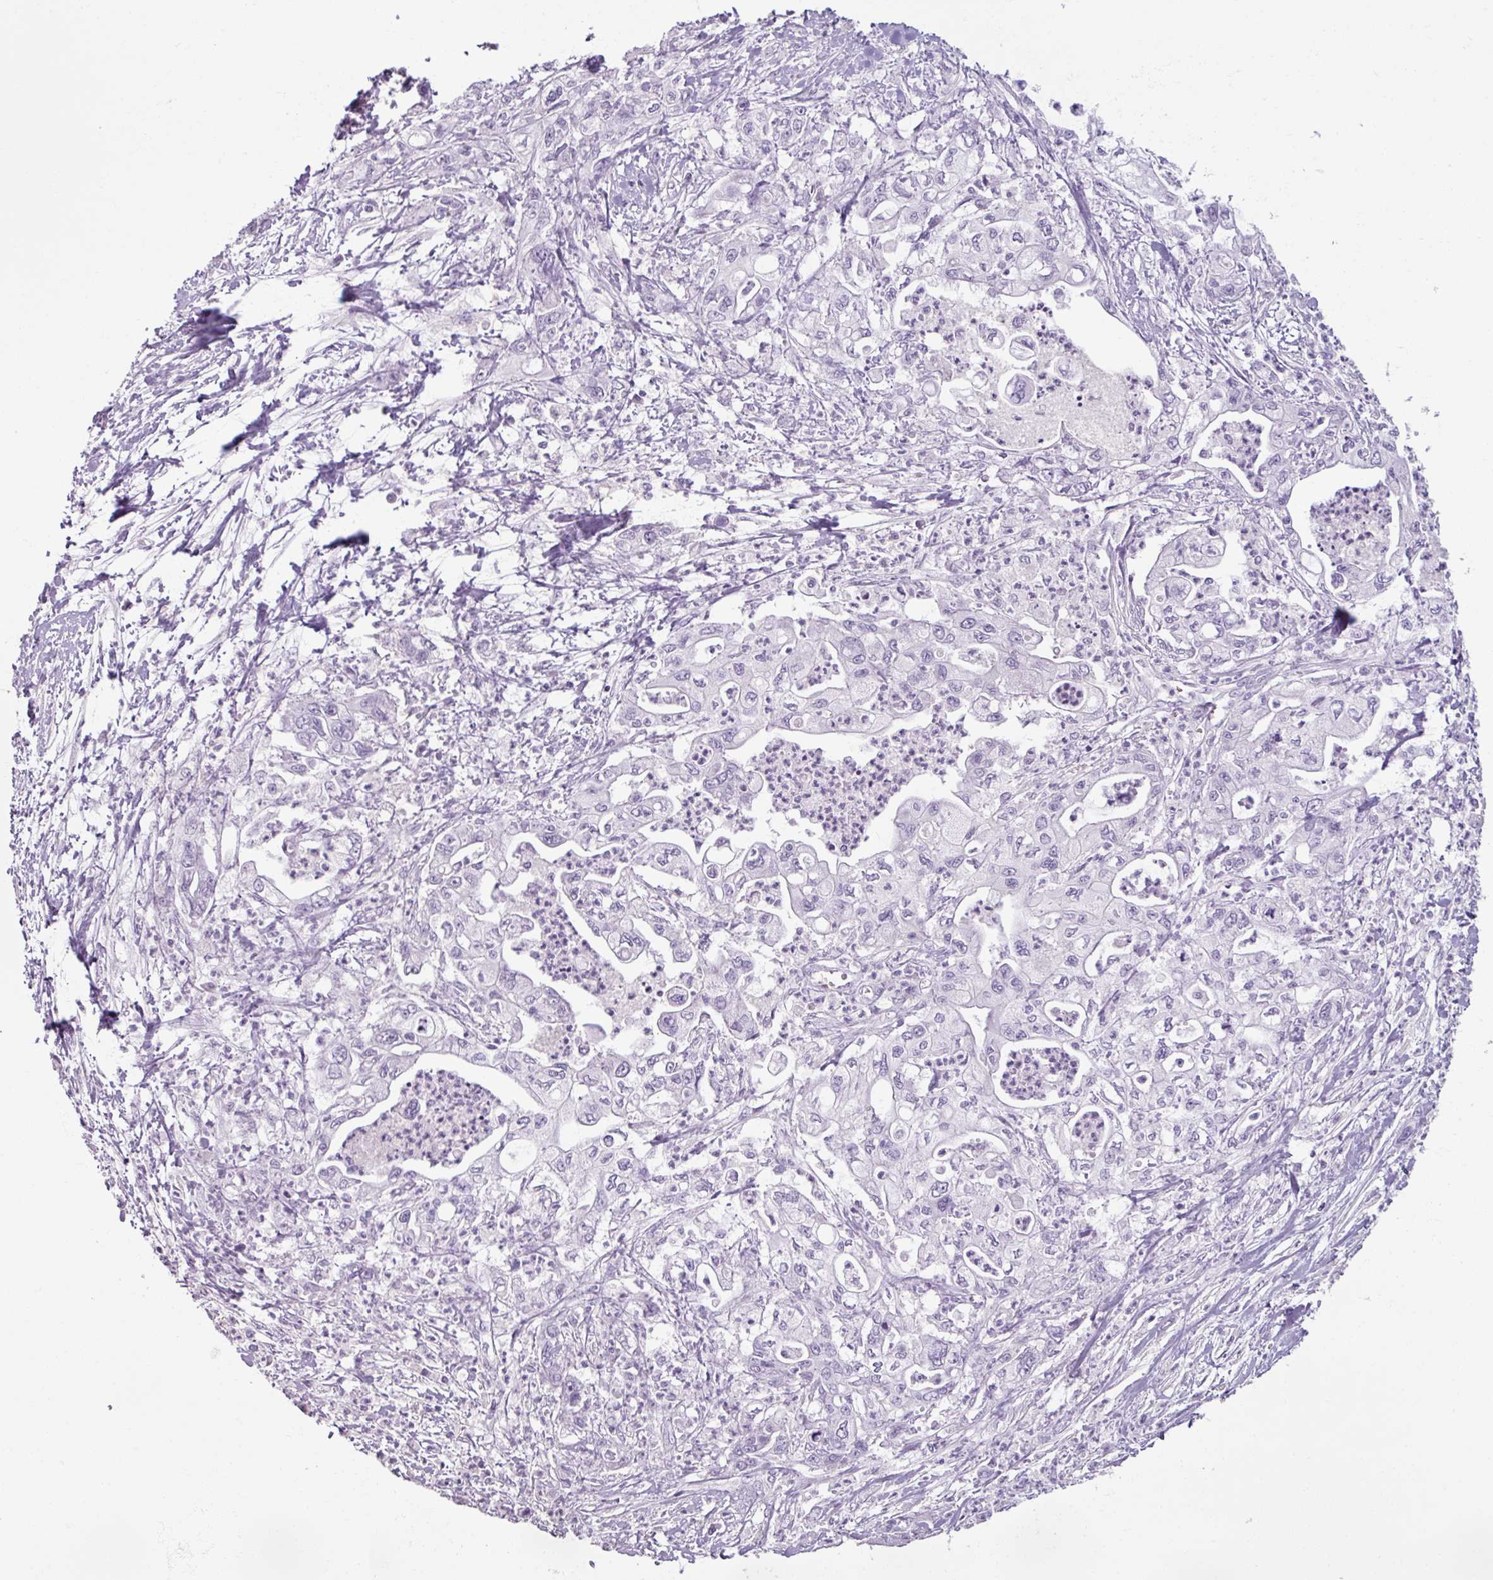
{"staining": {"intensity": "negative", "quantity": "none", "location": "none"}, "tissue": "pancreatic cancer", "cell_type": "Tumor cells", "image_type": "cancer", "snomed": [{"axis": "morphology", "description": "Adenocarcinoma, NOS"}, {"axis": "topography", "description": "Pancreas"}], "caption": "This is an immunohistochemistry (IHC) photomicrograph of pancreatic cancer. There is no expression in tumor cells.", "gene": "SLC27A5", "patient": {"sex": "male", "age": 61}}